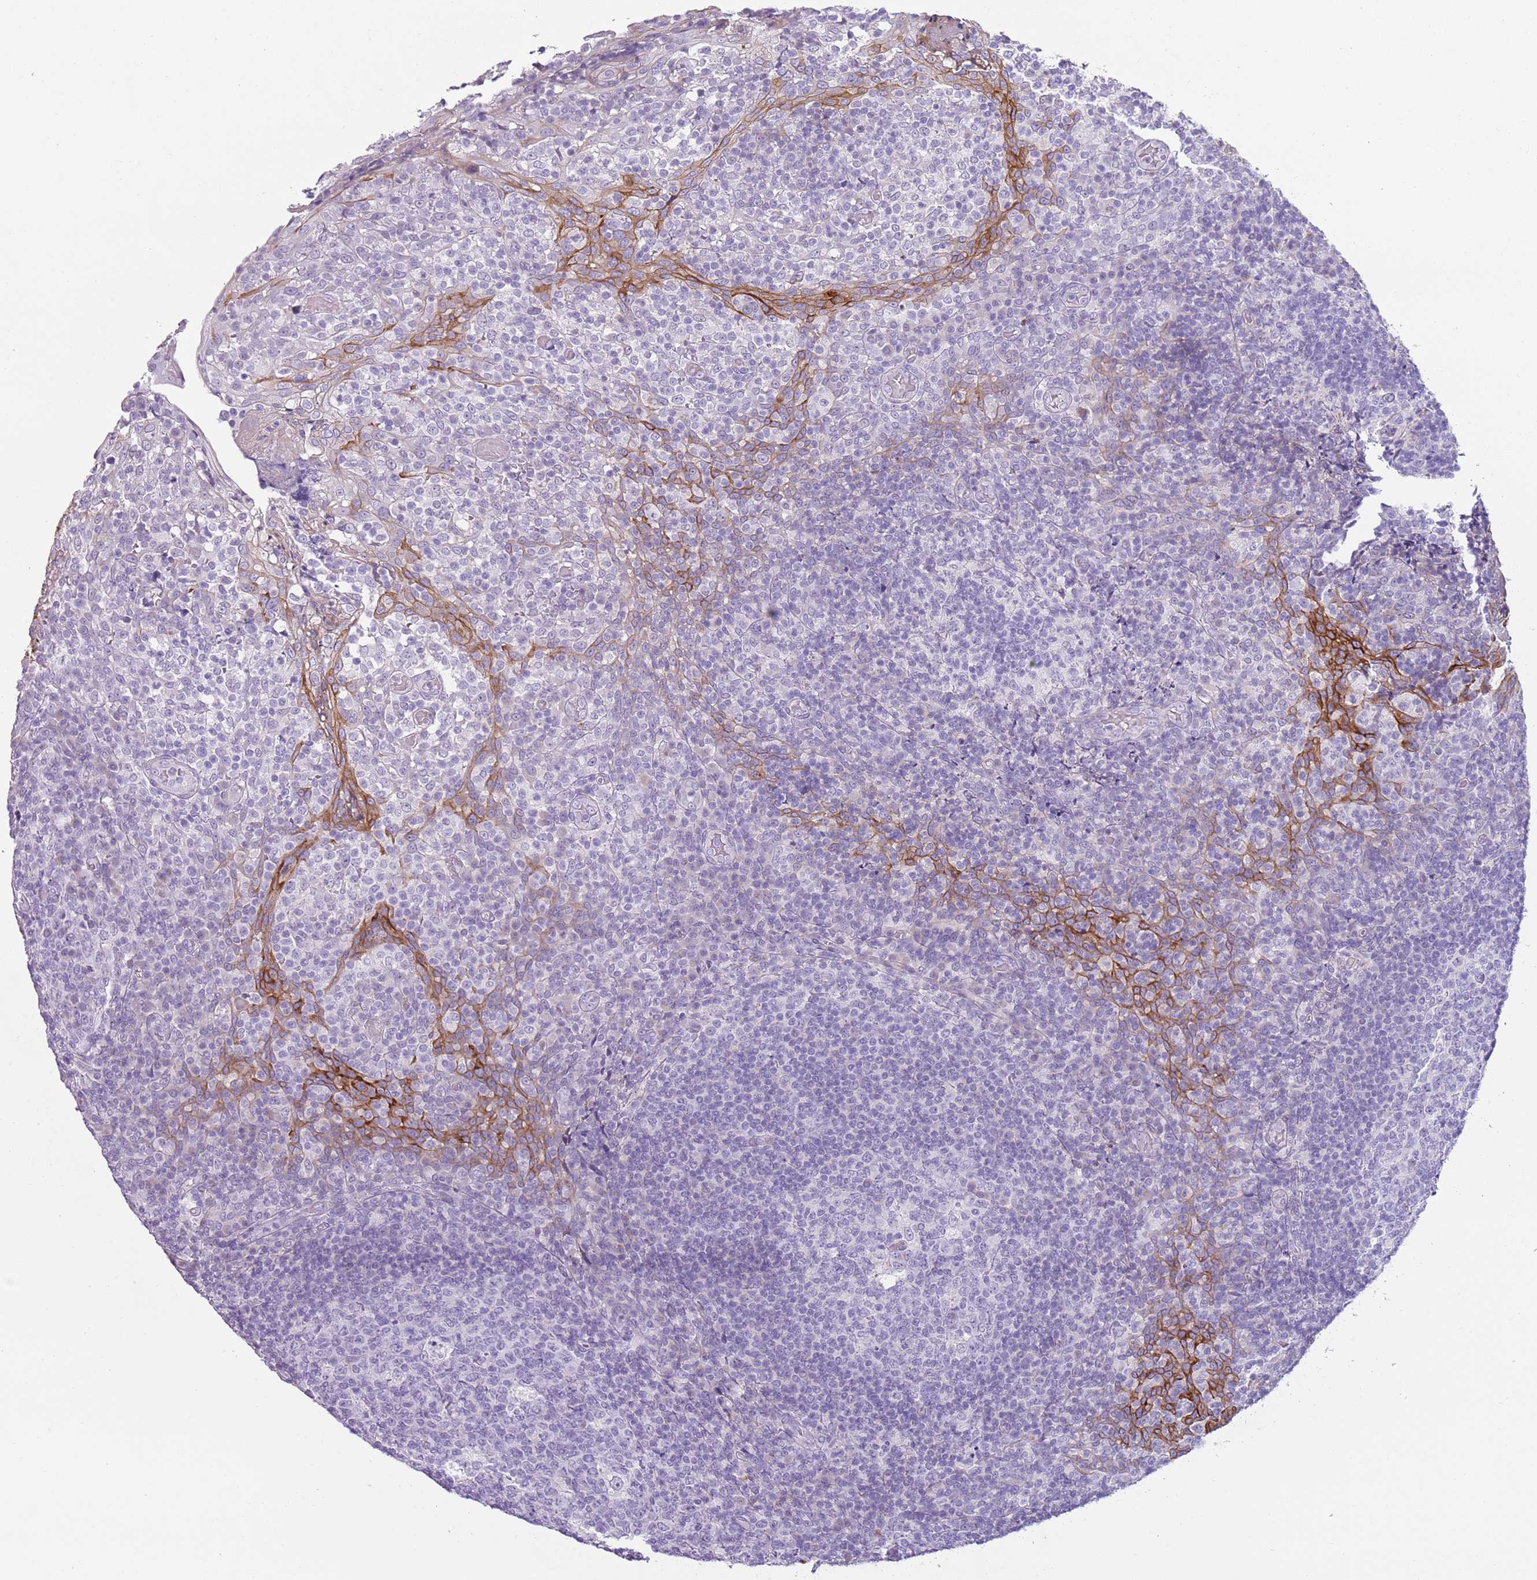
{"staining": {"intensity": "negative", "quantity": "none", "location": "none"}, "tissue": "tonsil", "cell_type": "Germinal center cells", "image_type": "normal", "snomed": [{"axis": "morphology", "description": "Normal tissue, NOS"}, {"axis": "topography", "description": "Tonsil"}], "caption": "Immunohistochemistry (IHC) micrograph of unremarkable tonsil stained for a protein (brown), which exhibits no expression in germinal center cells. The staining is performed using DAB brown chromogen with nuclei counter-stained in using hematoxylin.", "gene": "CD177", "patient": {"sex": "female", "age": 19}}